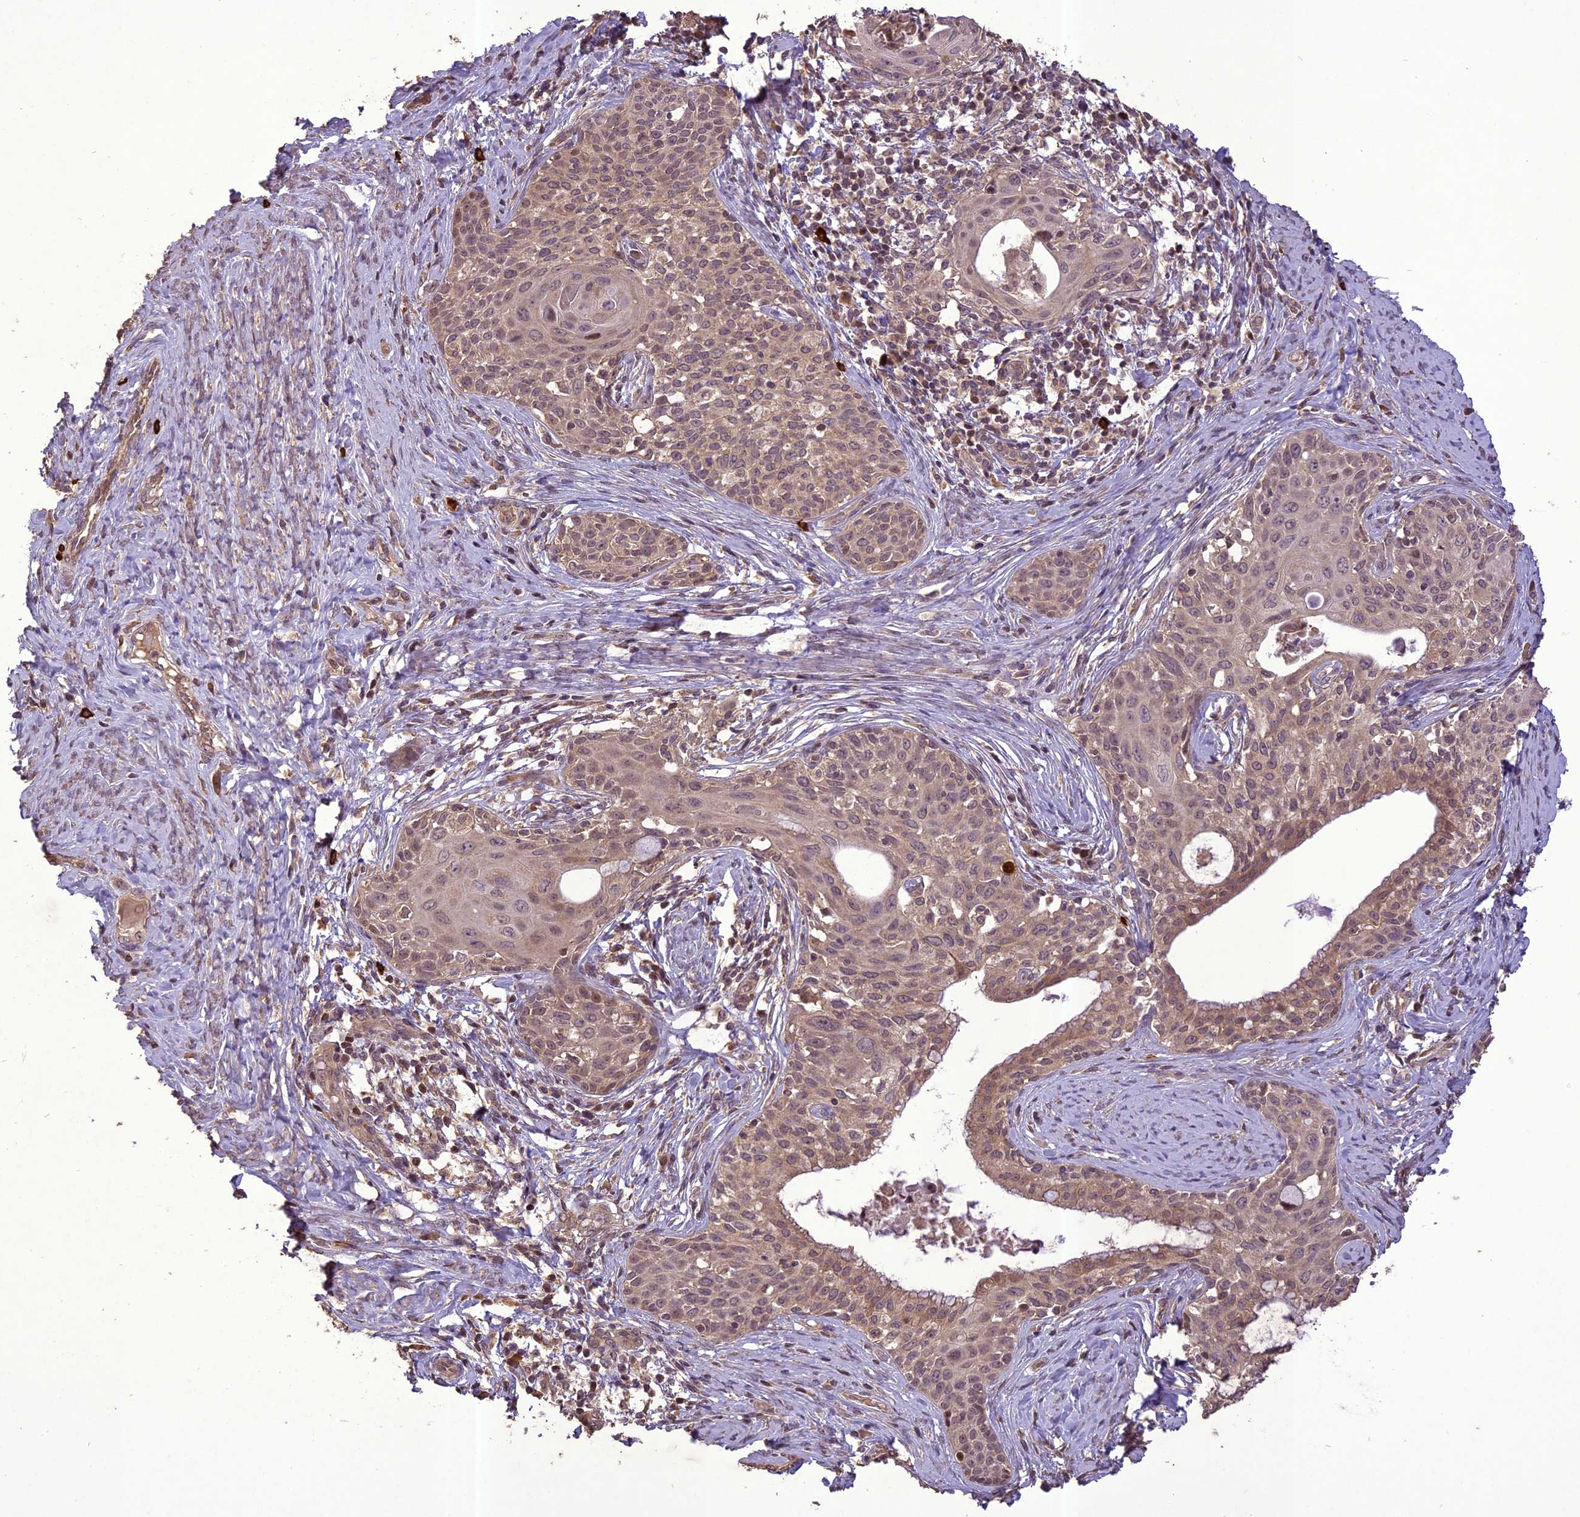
{"staining": {"intensity": "moderate", "quantity": ">75%", "location": "cytoplasmic/membranous"}, "tissue": "cervical cancer", "cell_type": "Tumor cells", "image_type": "cancer", "snomed": [{"axis": "morphology", "description": "Squamous cell carcinoma, NOS"}, {"axis": "morphology", "description": "Adenocarcinoma, NOS"}, {"axis": "topography", "description": "Cervix"}], "caption": "The micrograph shows staining of cervical cancer, revealing moderate cytoplasmic/membranous protein staining (brown color) within tumor cells.", "gene": "TIGD7", "patient": {"sex": "female", "age": 52}}